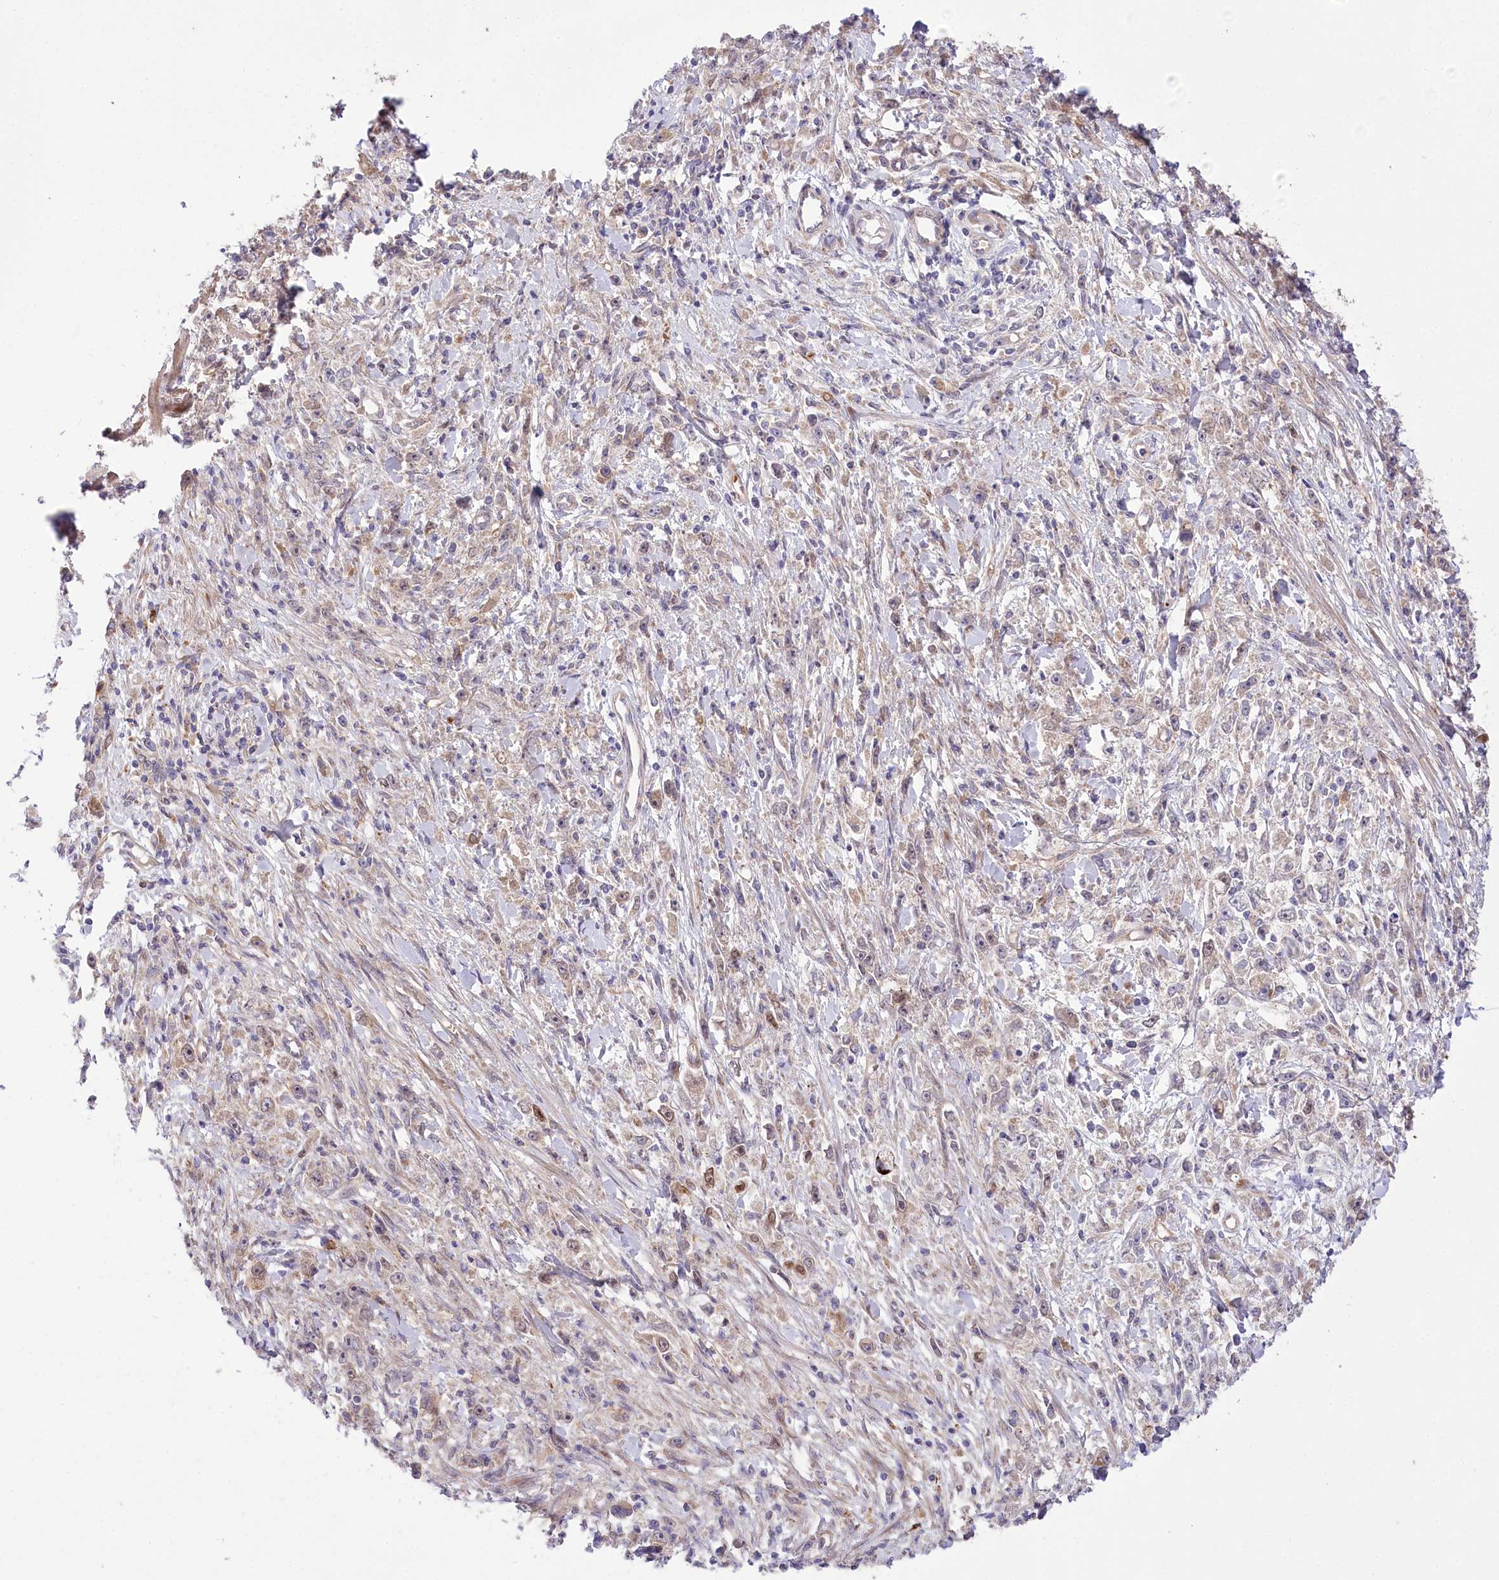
{"staining": {"intensity": "negative", "quantity": "none", "location": "none"}, "tissue": "stomach cancer", "cell_type": "Tumor cells", "image_type": "cancer", "snomed": [{"axis": "morphology", "description": "Adenocarcinoma, NOS"}, {"axis": "topography", "description": "Stomach"}], "caption": "DAB immunohistochemical staining of stomach cancer (adenocarcinoma) demonstrates no significant expression in tumor cells. (DAB IHC with hematoxylin counter stain).", "gene": "TRUB1", "patient": {"sex": "female", "age": 59}}